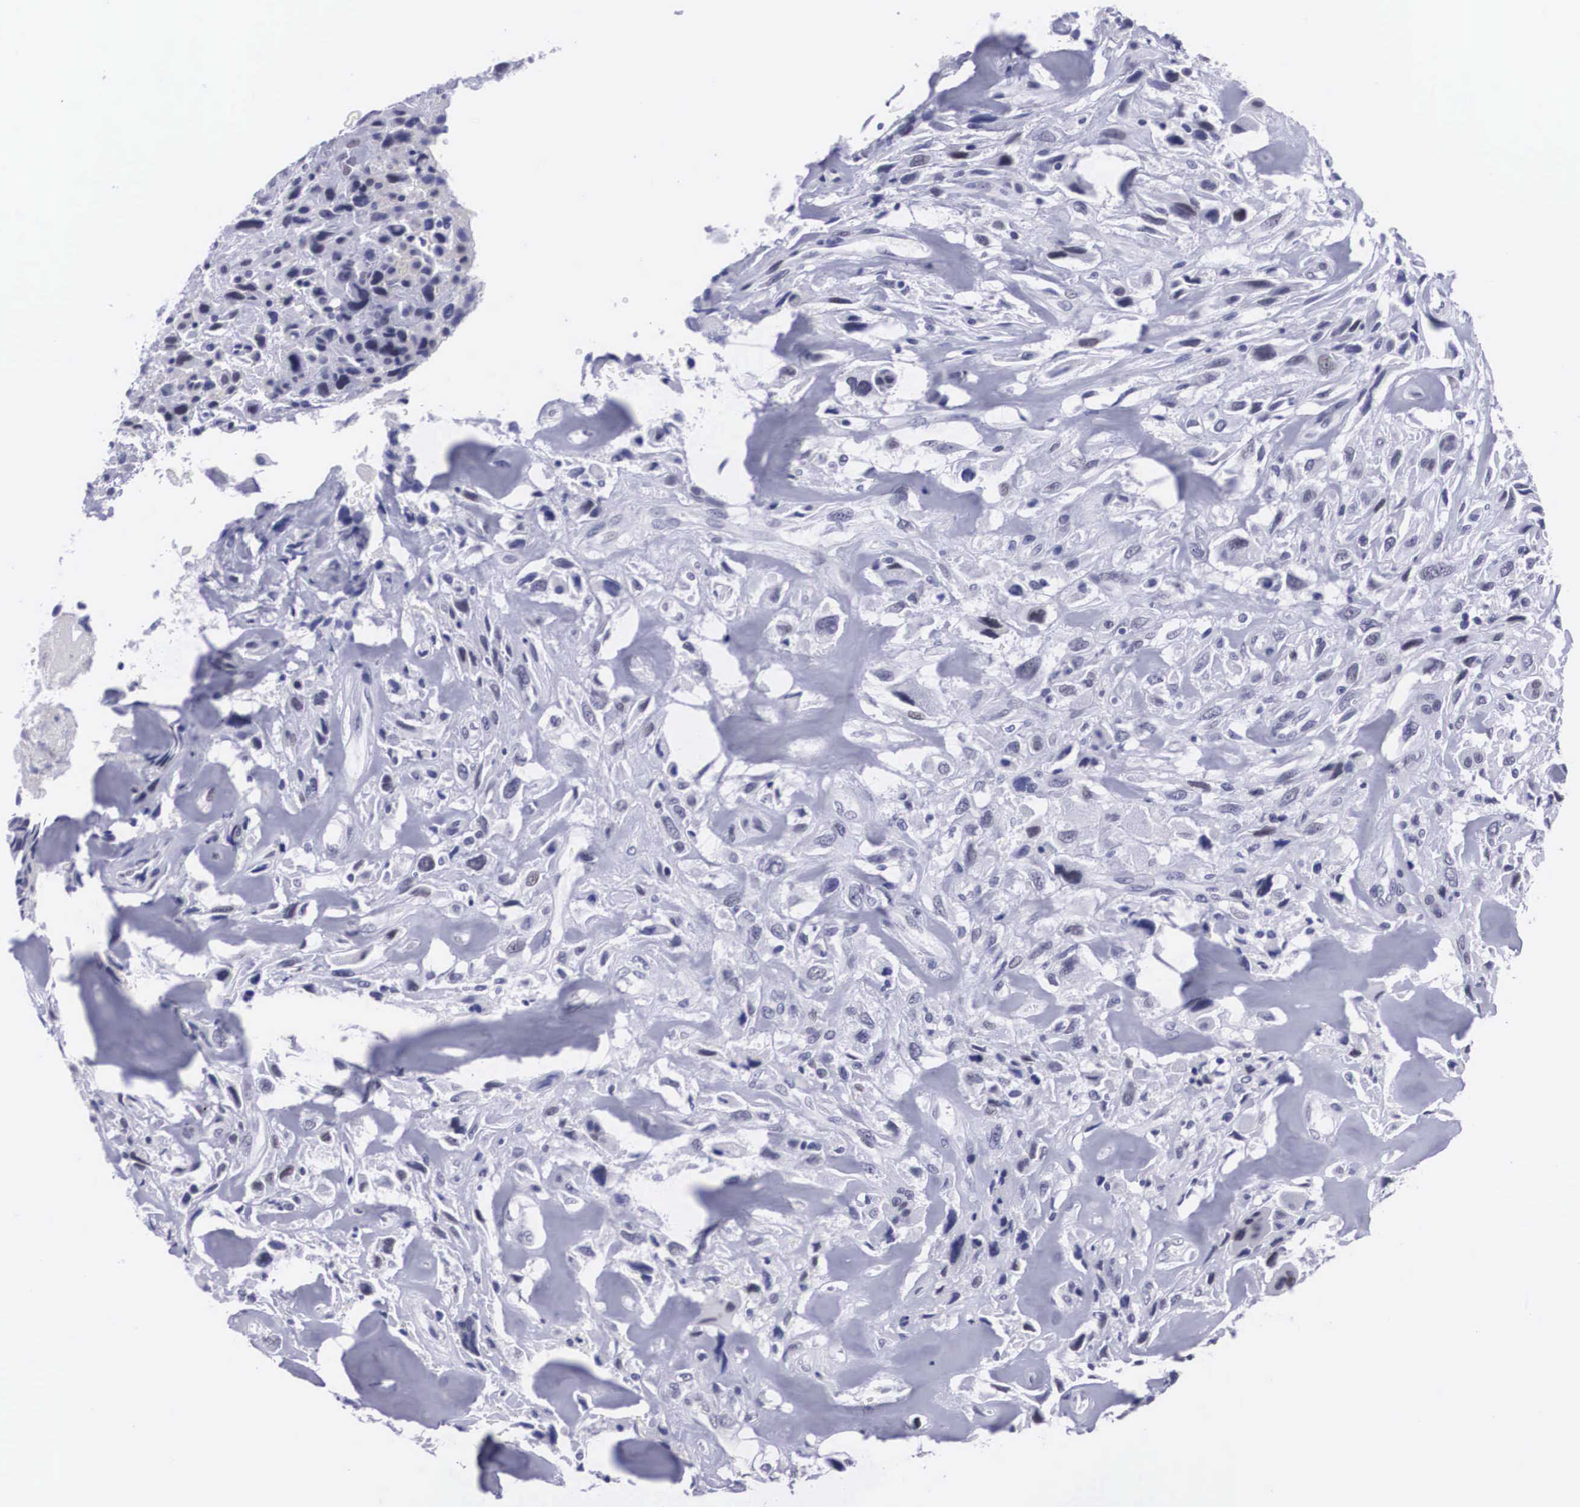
{"staining": {"intensity": "negative", "quantity": "none", "location": "none"}, "tissue": "breast cancer", "cell_type": "Tumor cells", "image_type": "cancer", "snomed": [{"axis": "morphology", "description": "Neoplasm, malignant, NOS"}, {"axis": "topography", "description": "Breast"}], "caption": "Human breast cancer (neoplasm (malignant)) stained for a protein using immunohistochemistry exhibits no expression in tumor cells.", "gene": "C22orf31", "patient": {"sex": "female", "age": 50}}